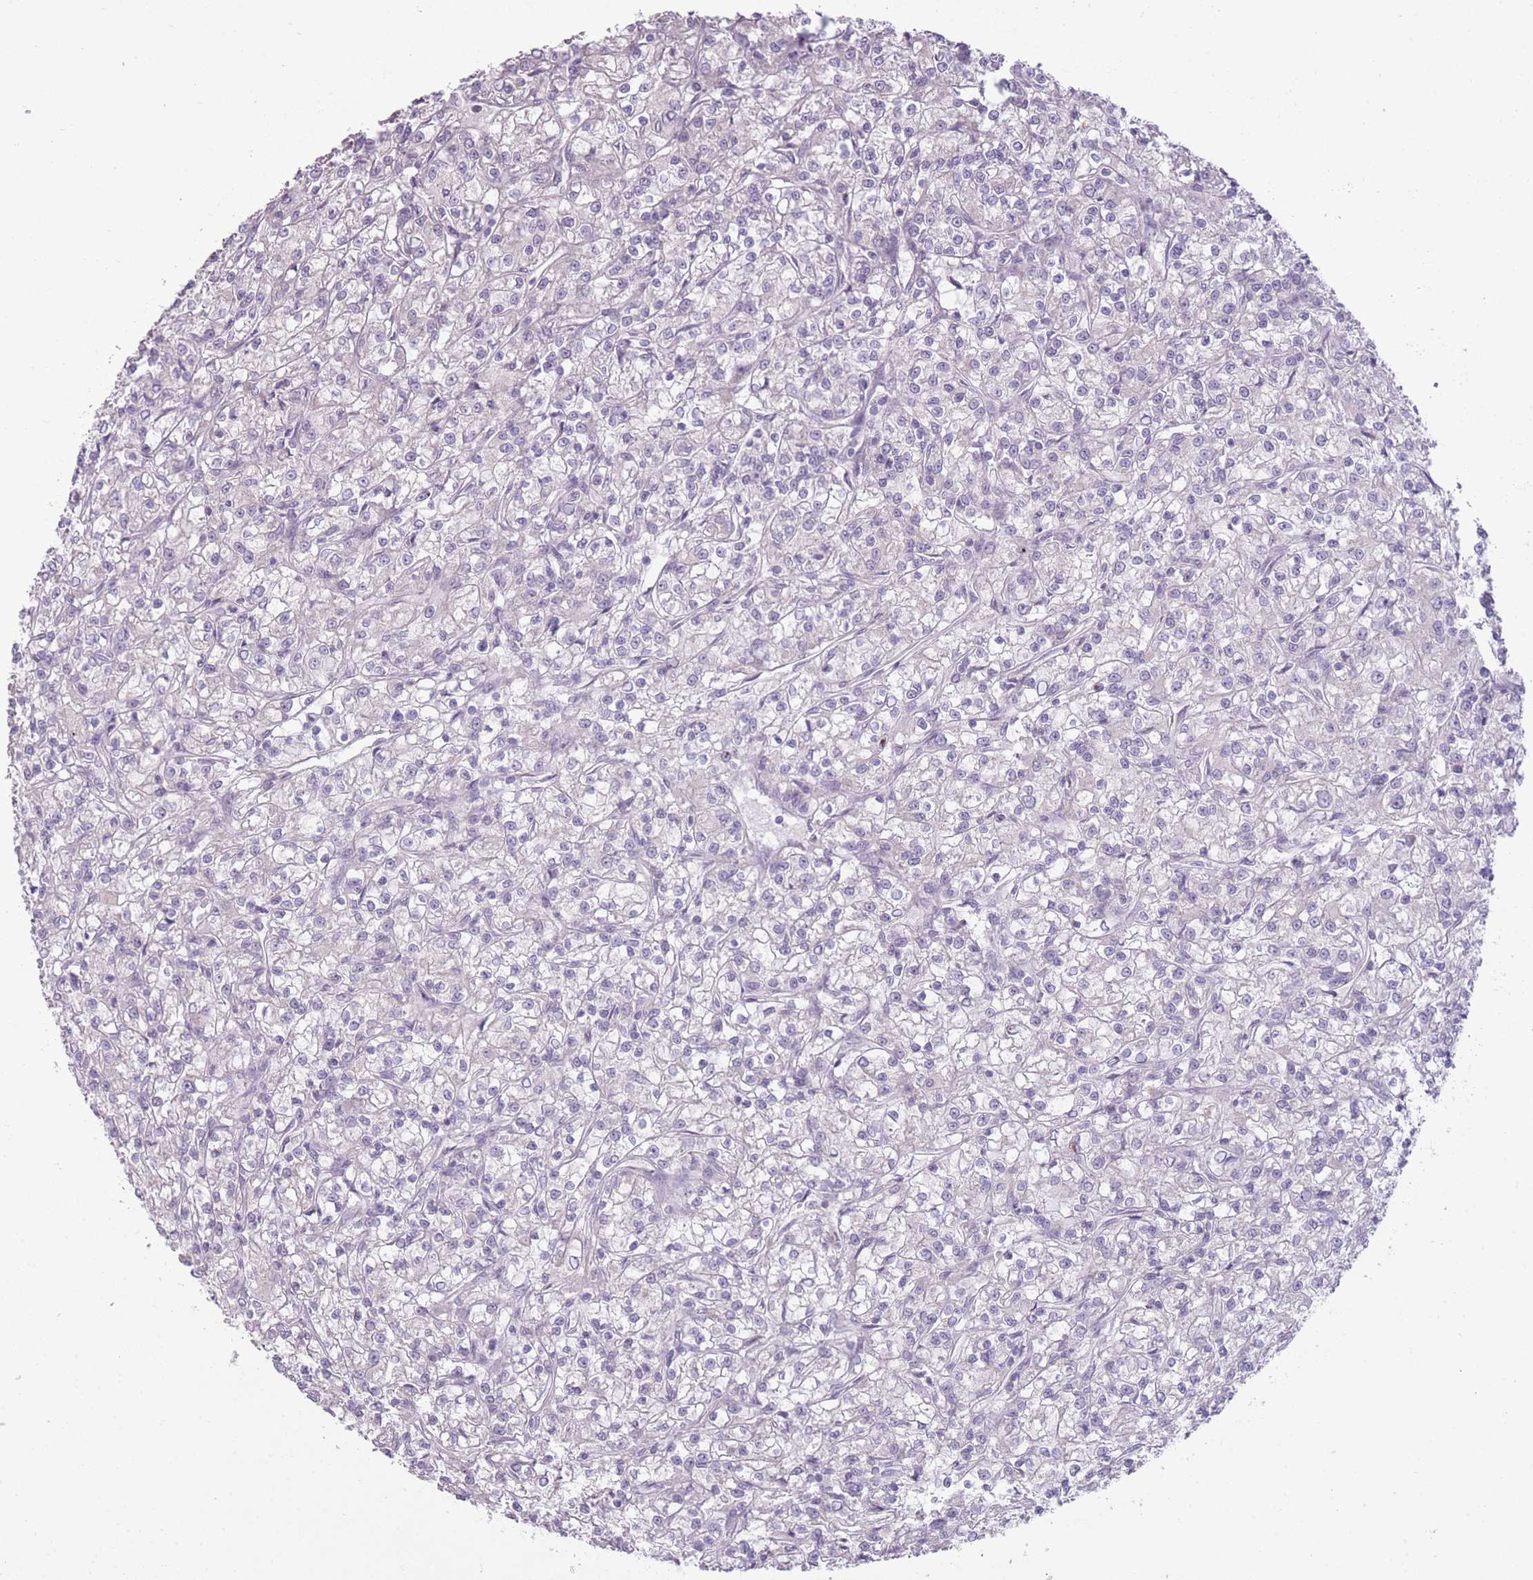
{"staining": {"intensity": "negative", "quantity": "none", "location": "none"}, "tissue": "renal cancer", "cell_type": "Tumor cells", "image_type": "cancer", "snomed": [{"axis": "morphology", "description": "Adenocarcinoma, NOS"}, {"axis": "topography", "description": "Kidney"}], "caption": "Immunohistochemical staining of human renal cancer displays no significant positivity in tumor cells.", "gene": "ZBTB24", "patient": {"sex": "female", "age": 59}}